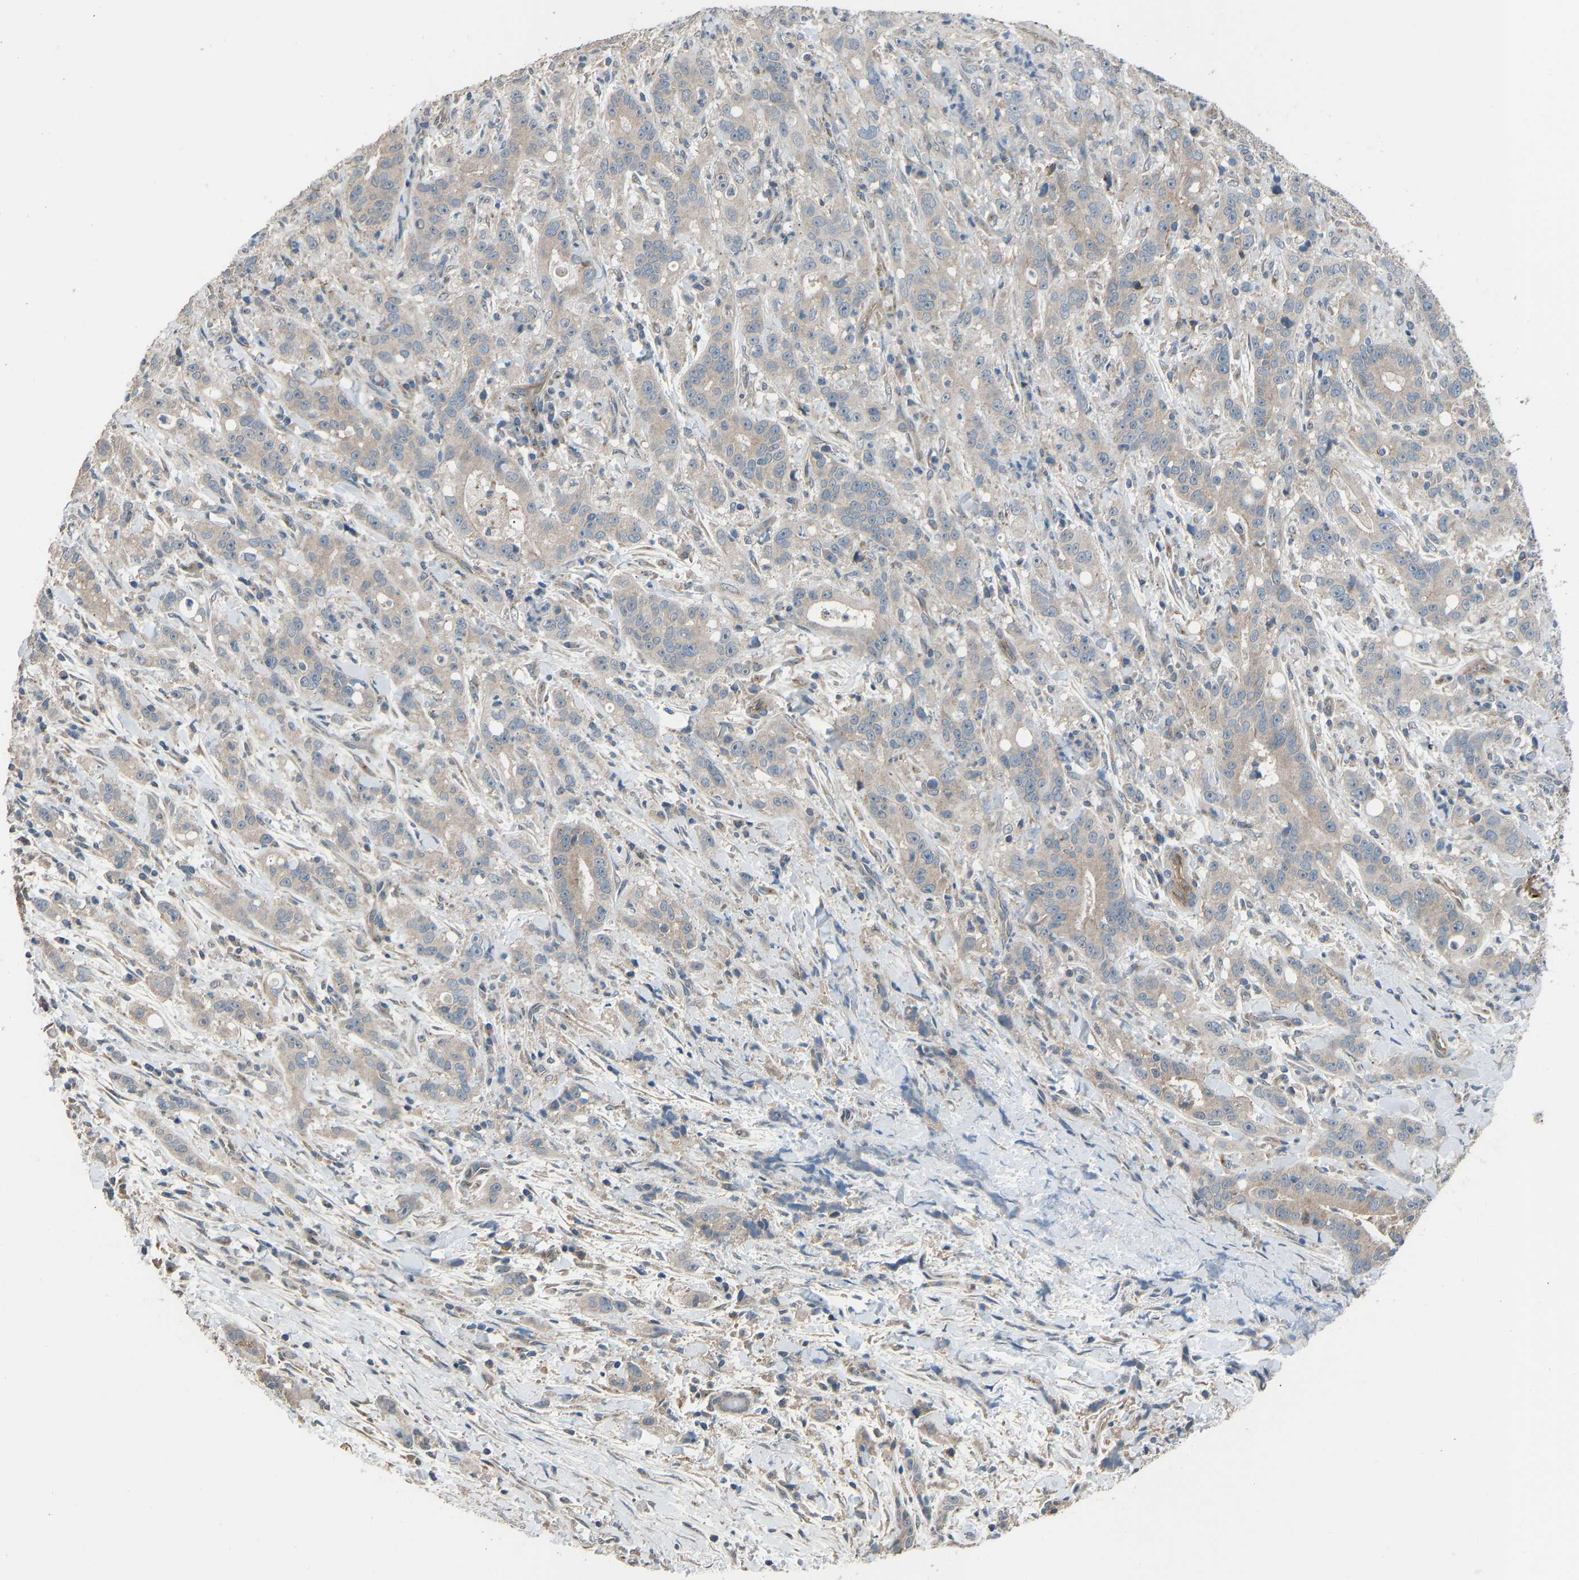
{"staining": {"intensity": "weak", "quantity": "25%-75%", "location": "cytoplasmic/membranous"}, "tissue": "liver cancer", "cell_type": "Tumor cells", "image_type": "cancer", "snomed": [{"axis": "morphology", "description": "Cholangiocarcinoma"}, {"axis": "topography", "description": "Liver"}], "caption": "DAB (3,3'-diaminobenzidine) immunohistochemical staining of human cholangiocarcinoma (liver) reveals weak cytoplasmic/membranous protein expression in approximately 25%-75% of tumor cells. The staining was performed using DAB (3,3'-diaminobenzidine) to visualize the protein expression in brown, while the nuclei were stained in blue with hematoxylin (Magnification: 20x).", "gene": "SLC43A1", "patient": {"sex": "female", "age": 38}}